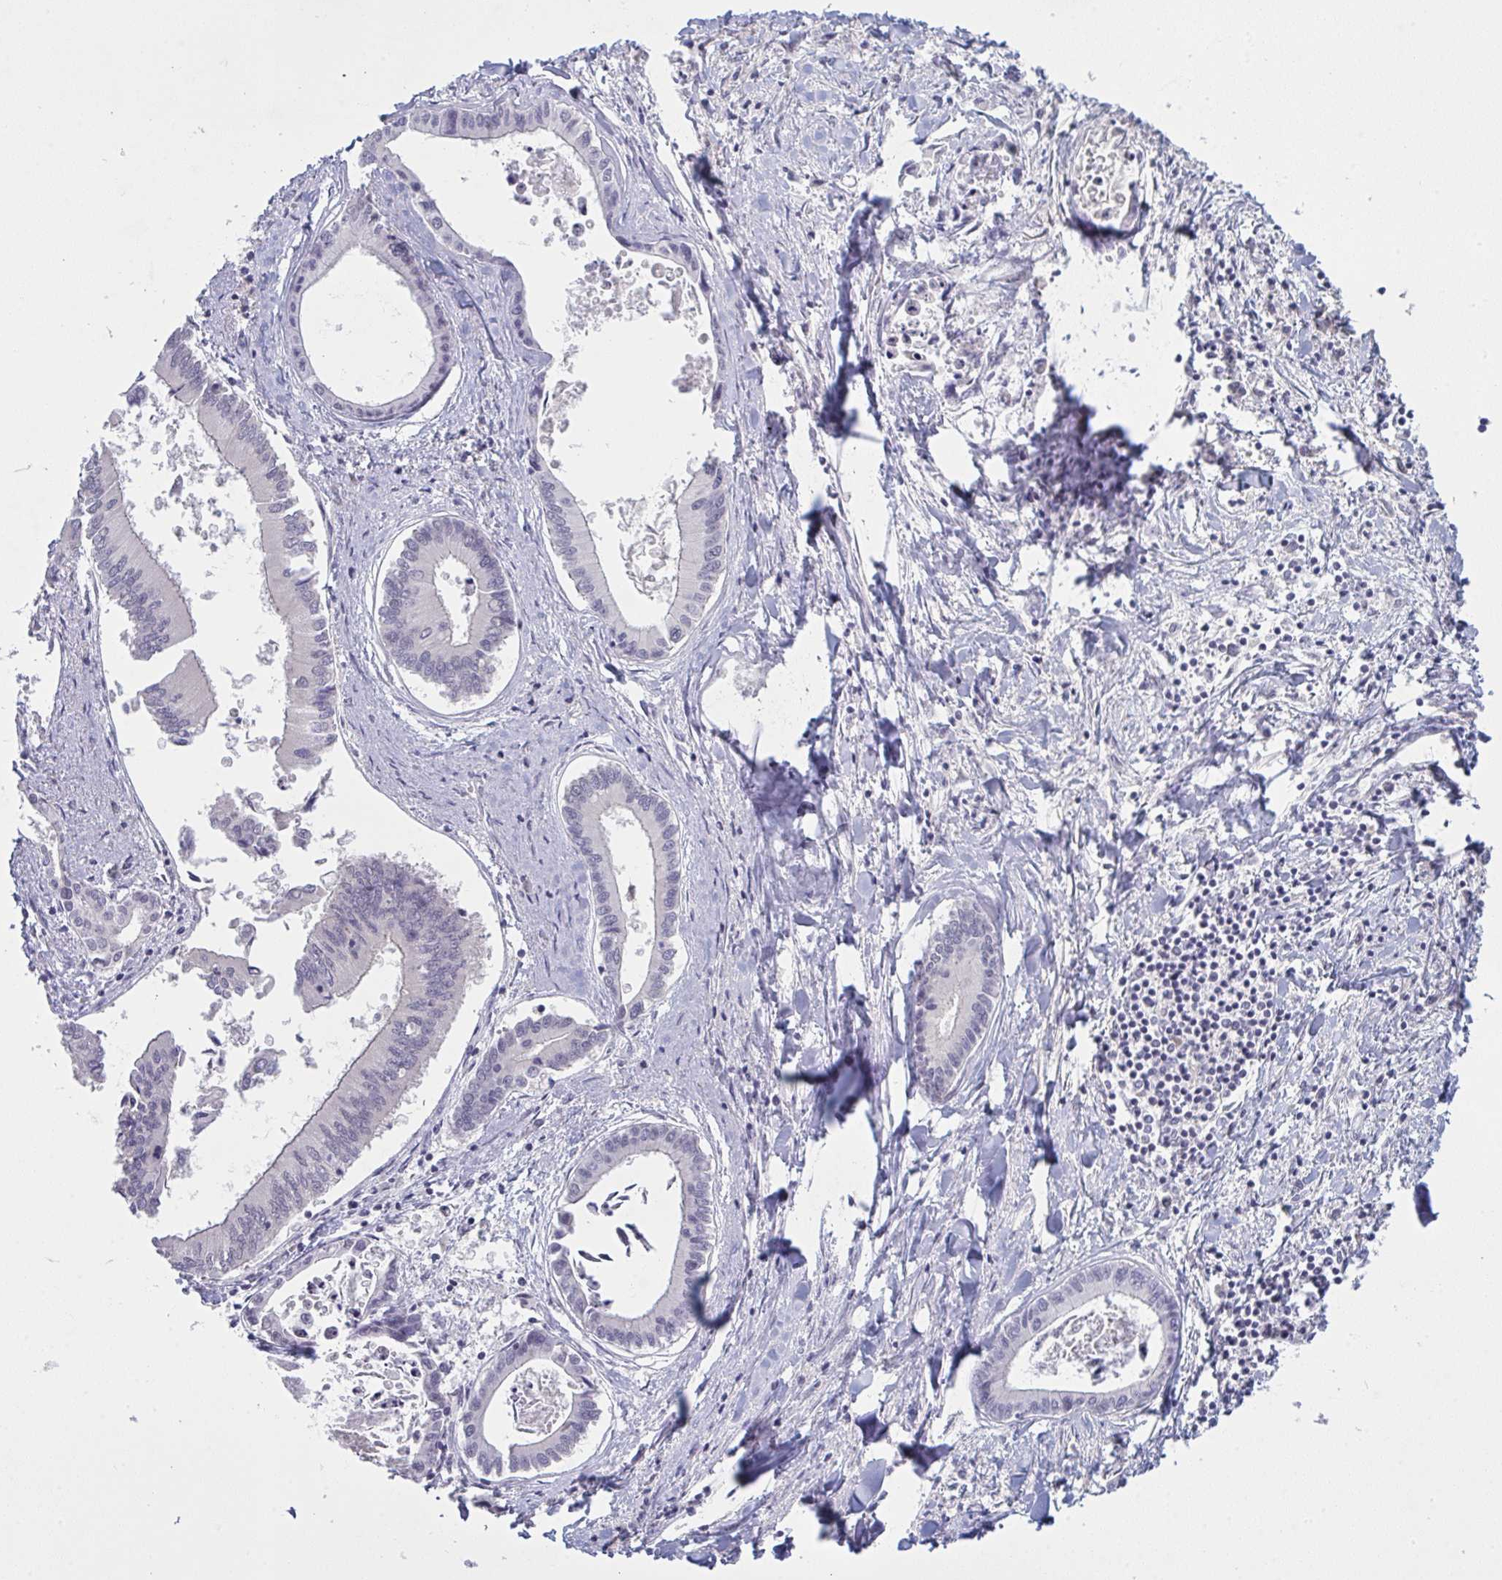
{"staining": {"intensity": "negative", "quantity": "none", "location": "none"}, "tissue": "liver cancer", "cell_type": "Tumor cells", "image_type": "cancer", "snomed": [{"axis": "morphology", "description": "Cholangiocarcinoma"}, {"axis": "topography", "description": "Liver"}], "caption": "Immunohistochemical staining of liver cancer (cholangiocarcinoma) exhibits no significant positivity in tumor cells. (DAB (3,3'-diaminobenzidine) IHC visualized using brightfield microscopy, high magnification).", "gene": "ZNF784", "patient": {"sex": "male", "age": 66}}